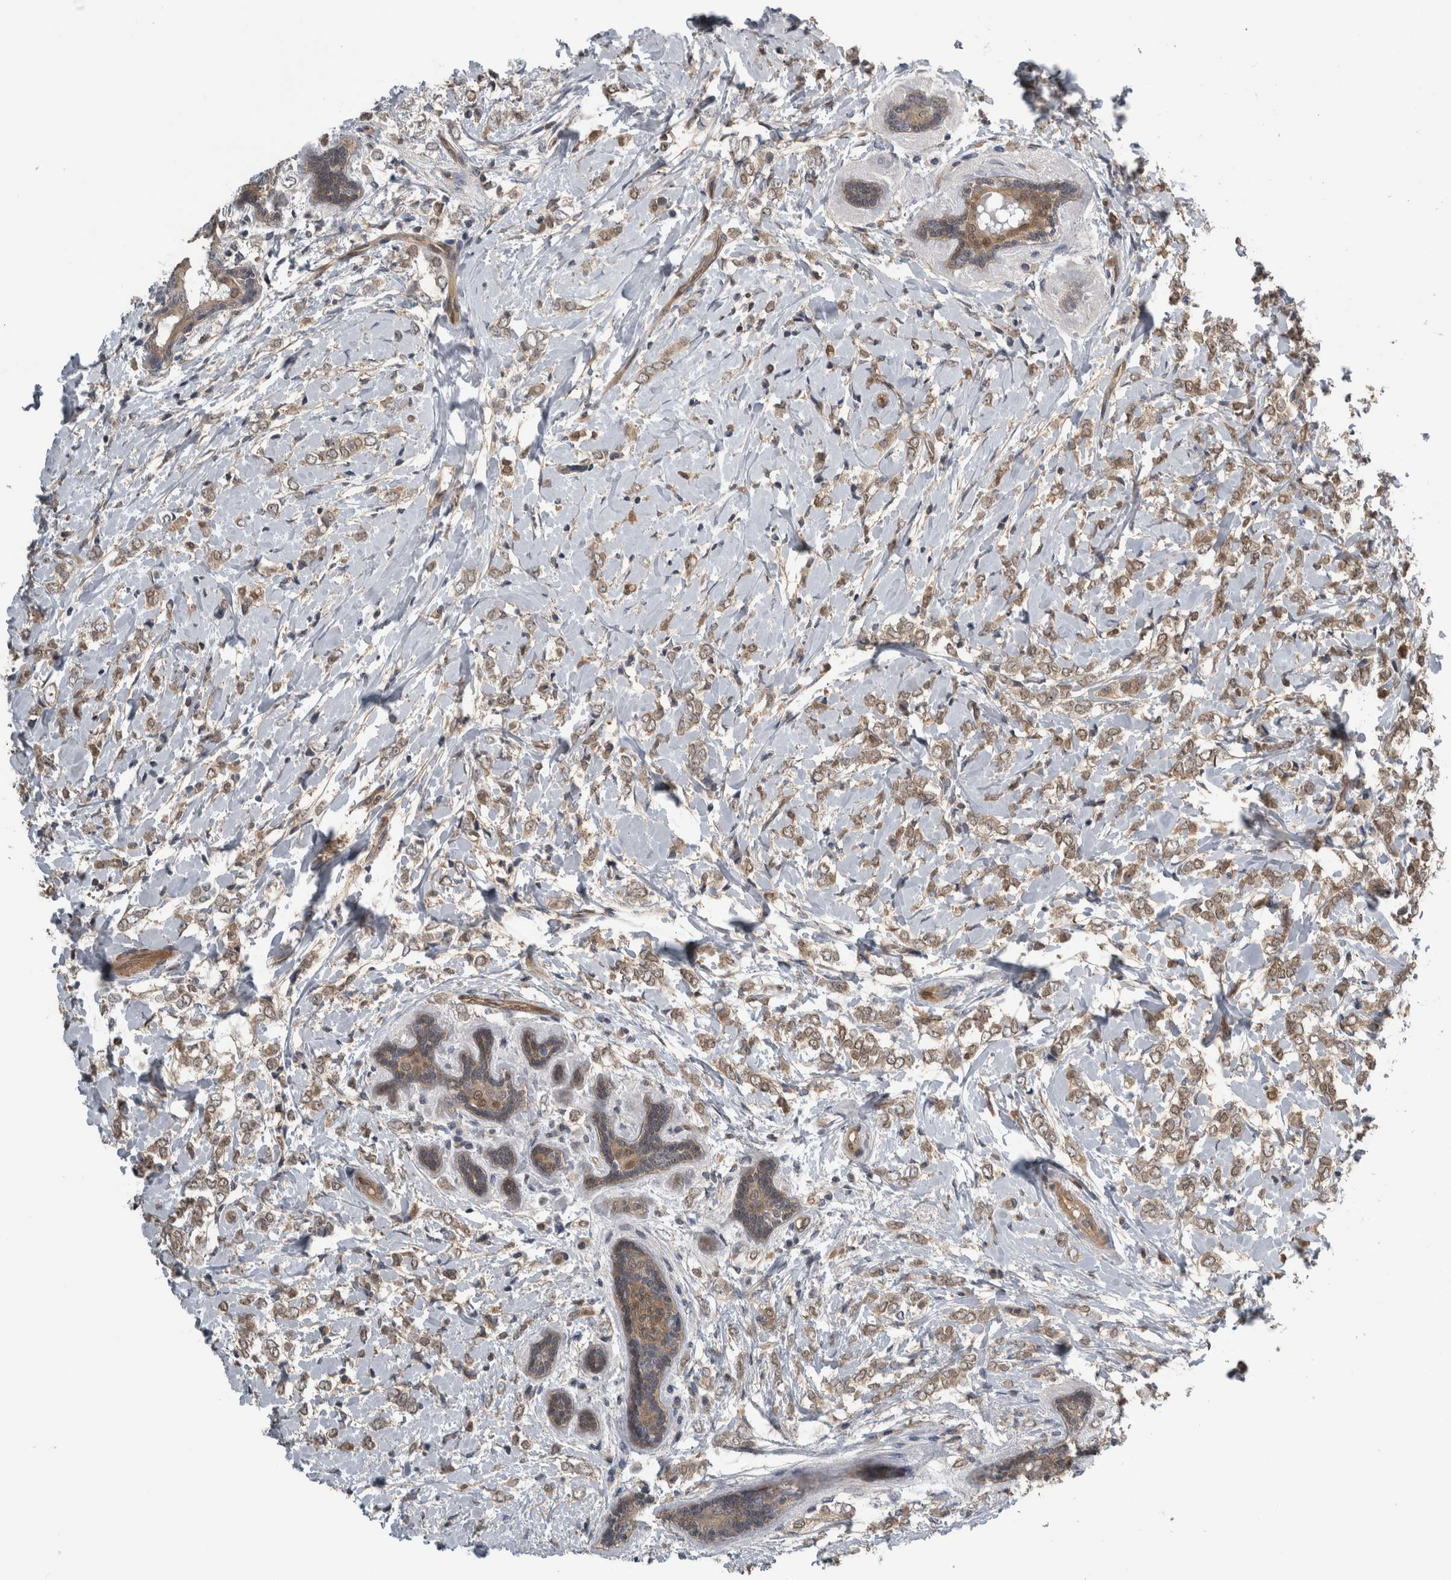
{"staining": {"intensity": "weak", "quantity": ">75%", "location": "cytoplasmic/membranous,nuclear"}, "tissue": "breast cancer", "cell_type": "Tumor cells", "image_type": "cancer", "snomed": [{"axis": "morphology", "description": "Normal tissue, NOS"}, {"axis": "morphology", "description": "Lobular carcinoma"}, {"axis": "topography", "description": "Breast"}], "caption": "Weak cytoplasmic/membranous and nuclear protein staining is present in about >75% of tumor cells in breast lobular carcinoma. The staining is performed using DAB (3,3'-diaminobenzidine) brown chromogen to label protein expression. The nuclei are counter-stained blue using hematoxylin.", "gene": "NAPRT", "patient": {"sex": "female", "age": 47}}